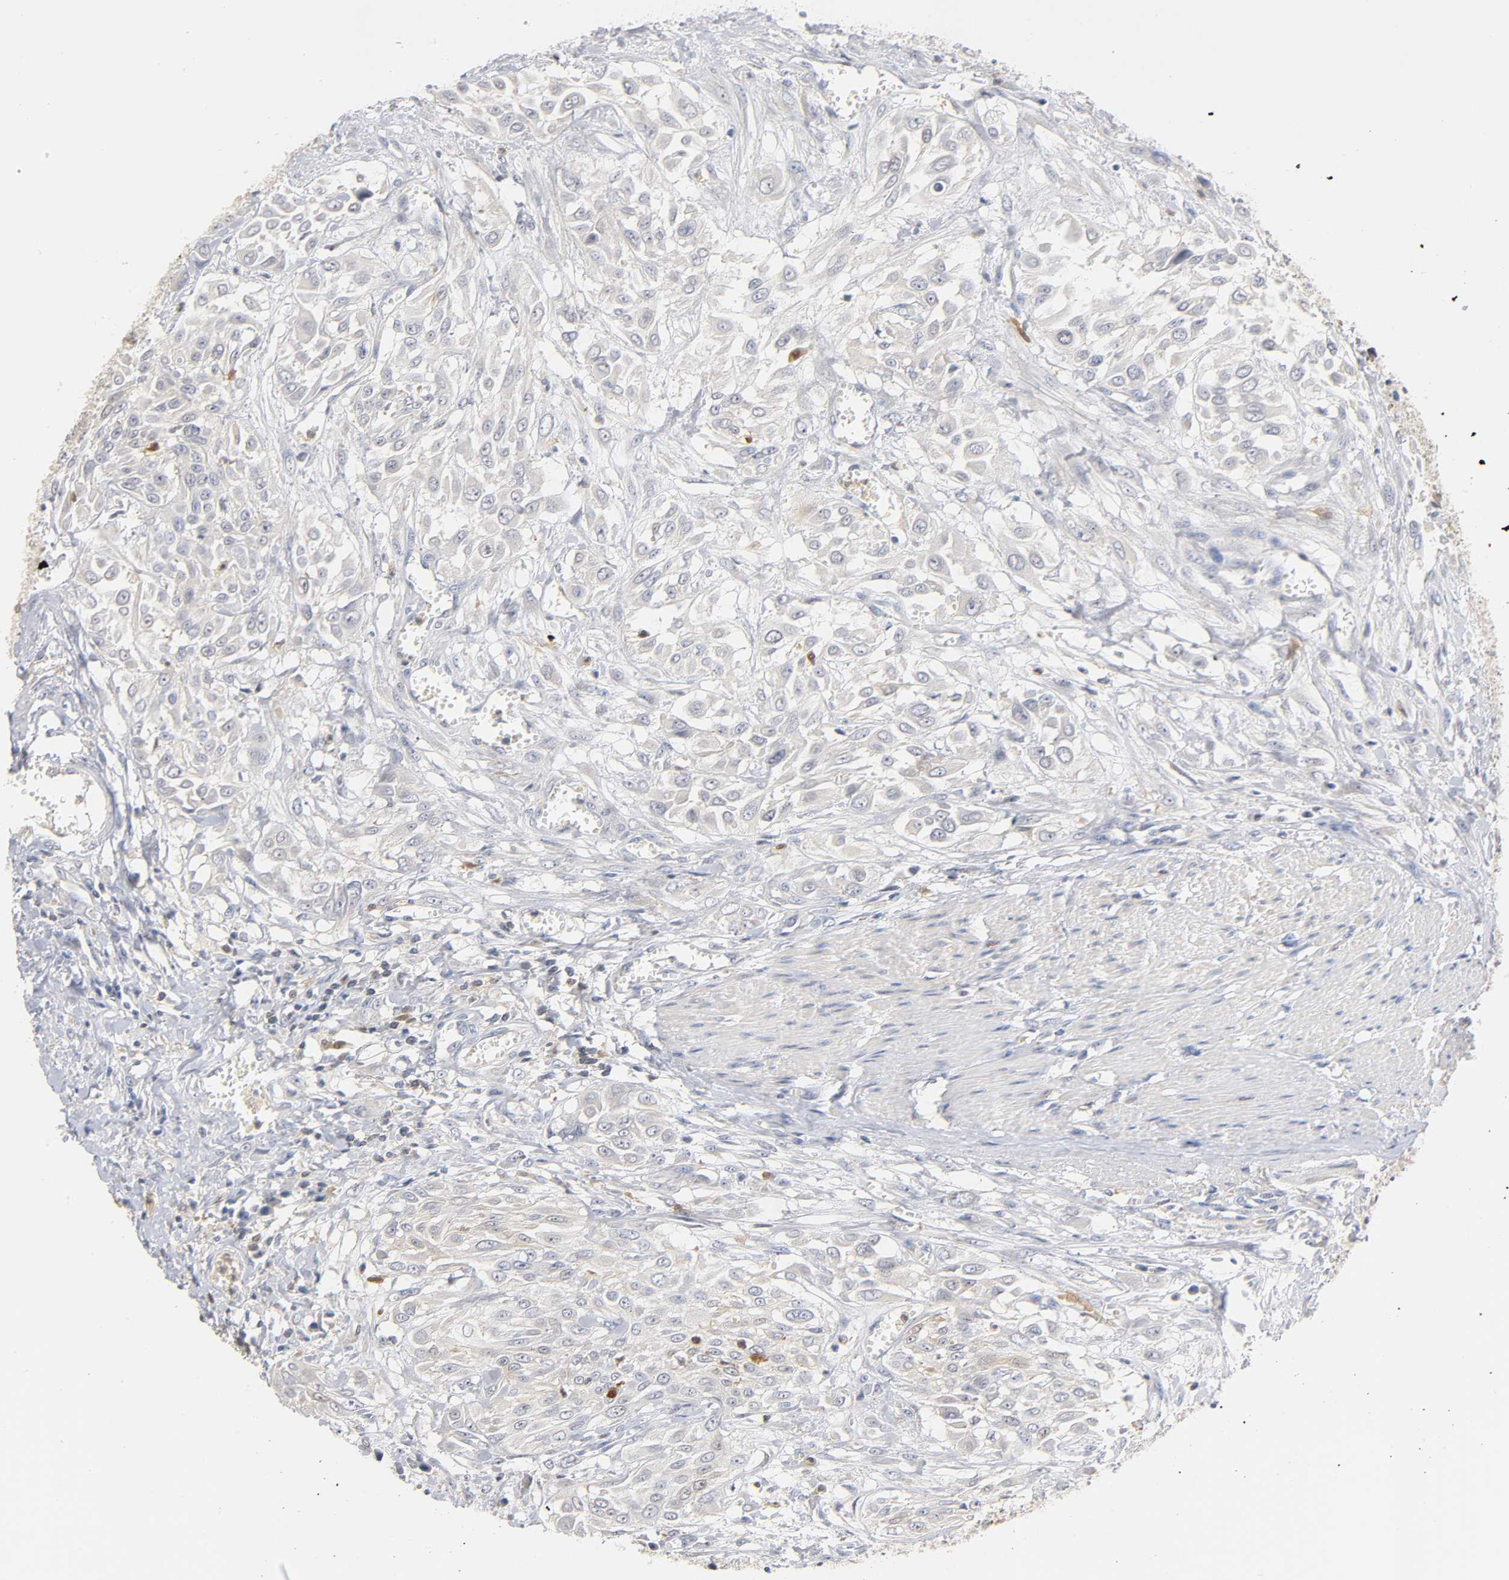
{"staining": {"intensity": "negative", "quantity": "none", "location": "none"}, "tissue": "urothelial cancer", "cell_type": "Tumor cells", "image_type": "cancer", "snomed": [{"axis": "morphology", "description": "Urothelial carcinoma, High grade"}, {"axis": "topography", "description": "Urinary bladder"}], "caption": "An IHC histopathology image of urothelial carcinoma (high-grade) is shown. There is no staining in tumor cells of urothelial carcinoma (high-grade).", "gene": "IL18", "patient": {"sex": "male", "age": 57}}